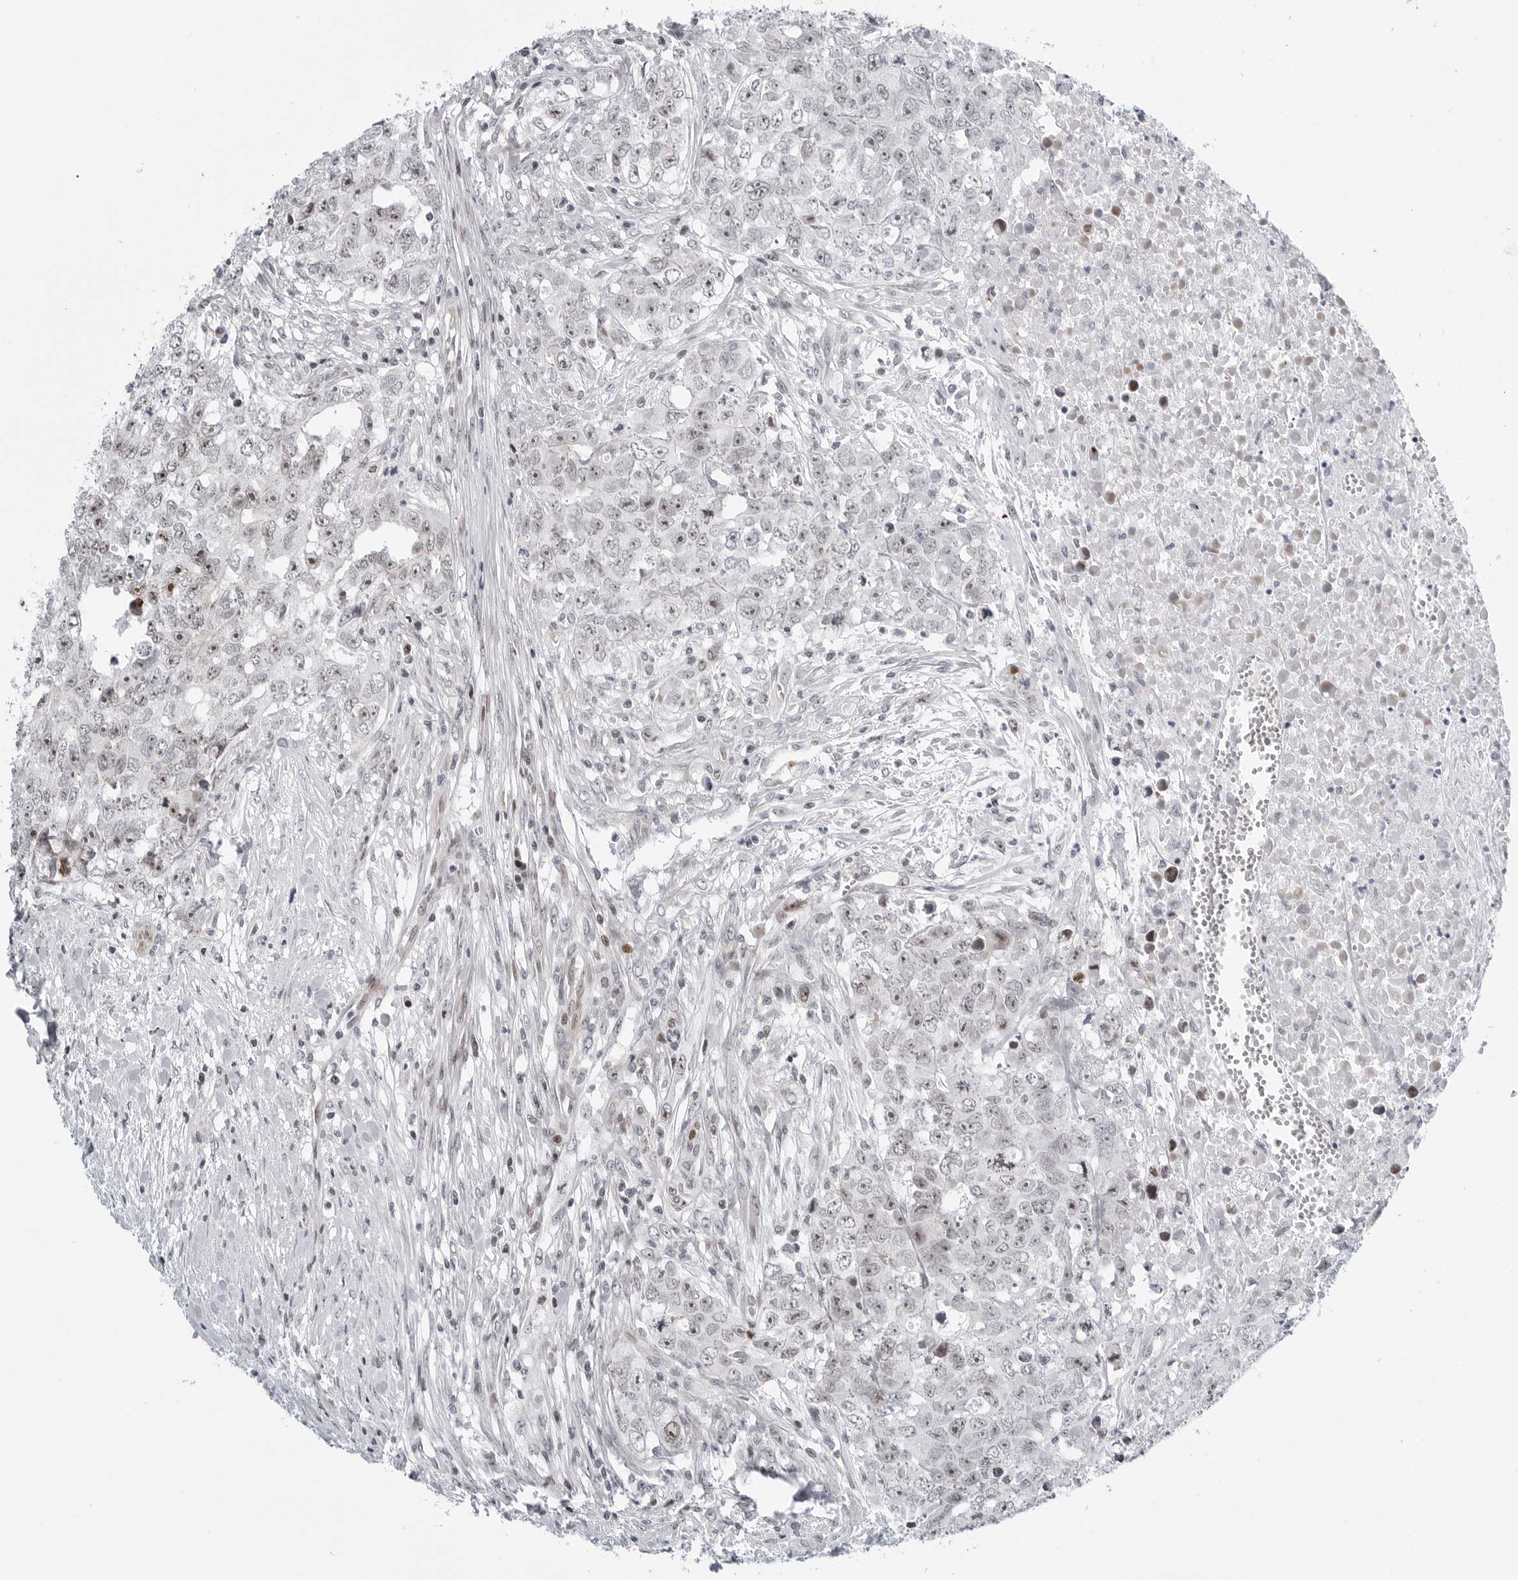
{"staining": {"intensity": "weak", "quantity": "<25%", "location": "nuclear"}, "tissue": "testis cancer", "cell_type": "Tumor cells", "image_type": "cancer", "snomed": [{"axis": "morphology", "description": "Carcinoma, Embryonal, NOS"}, {"axis": "topography", "description": "Testis"}], "caption": "Immunohistochemical staining of testis embryonal carcinoma exhibits no significant staining in tumor cells.", "gene": "FAM135B", "patient": {"sex": "male", "age": 28}}